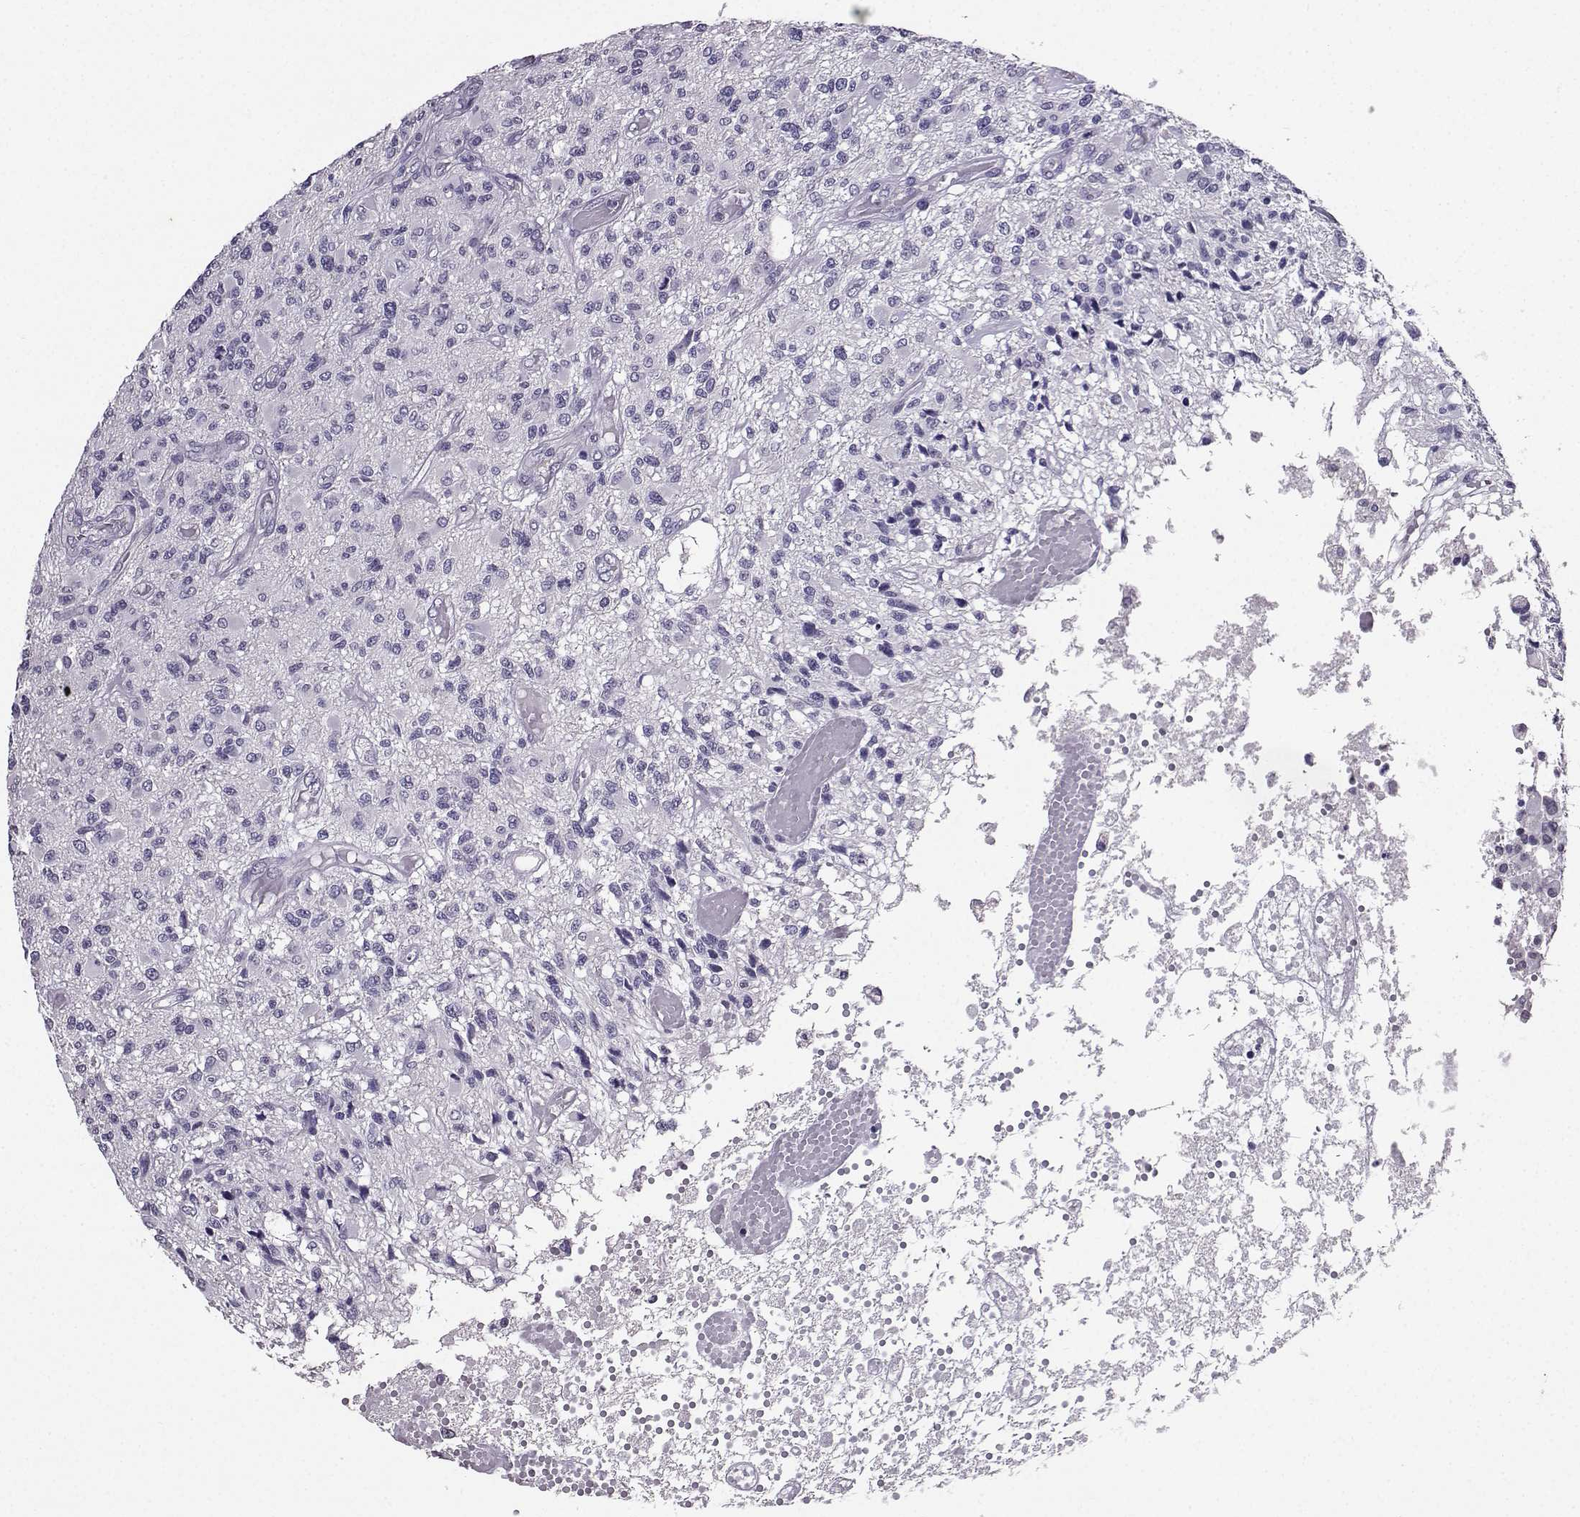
{"staining": {"intensity": "negative", "quantity": "none", "location": "none"}, "tissue": "glioma", "cell_type": "Tumor cells", "image_type": "cancer", "snomed": [{"axis": "morphology", "description": "Glioma, malignant, High grade"}, {"axis": "topography", "description": "Brain"}], "caption": "This is an immunohistochemistry histopathology image of human malignant high-grade glioma. There is no expression in tumor cells.", "gene": "SPAG11B", "patient": {"sex": "female", "age": 63}}